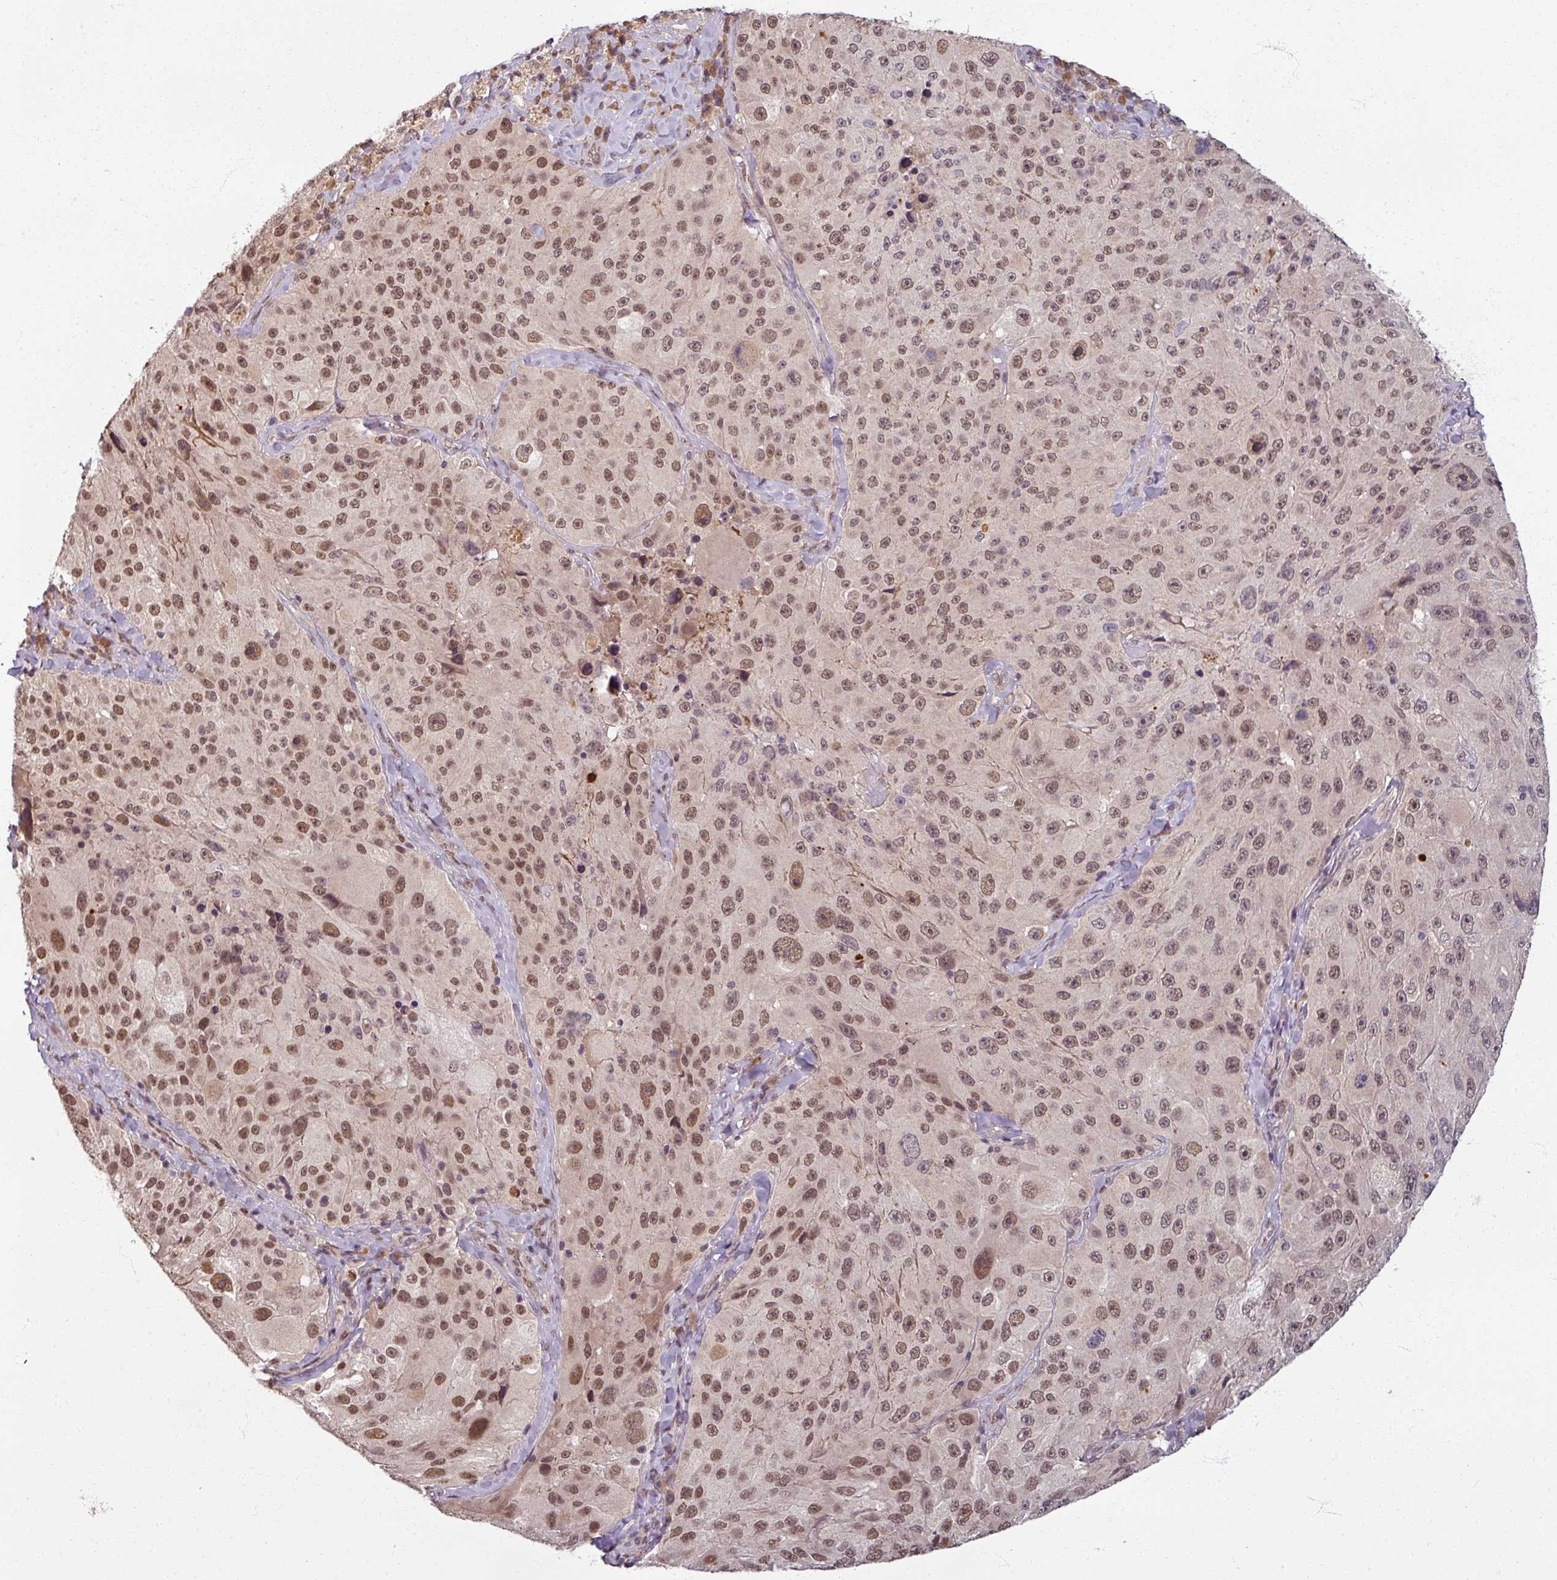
{"staining": {"intensity": "moderate", "quantity": ">75%", "location": "nuclear"}, "tissue": "melanoma", "cell_type": "Tumor cells", "image_type": "cancer", "snomed": [{"axis": "morphology", "description": "Malignant melanoma, Metastatic site"}, {"axis": "topography", "description": "Lymph node"}], "caption": "Protein positivity by immunohistochemistry (IHC) exhibits moderate nuclear positivity in about >75% of tumor cells in malignant melanoma (metastatic site). (brown staining indicates protein expression, while blue staining denotes nuclei).", "gene": "POLR2G", "patient": {"sex": "male", "age": 62}}